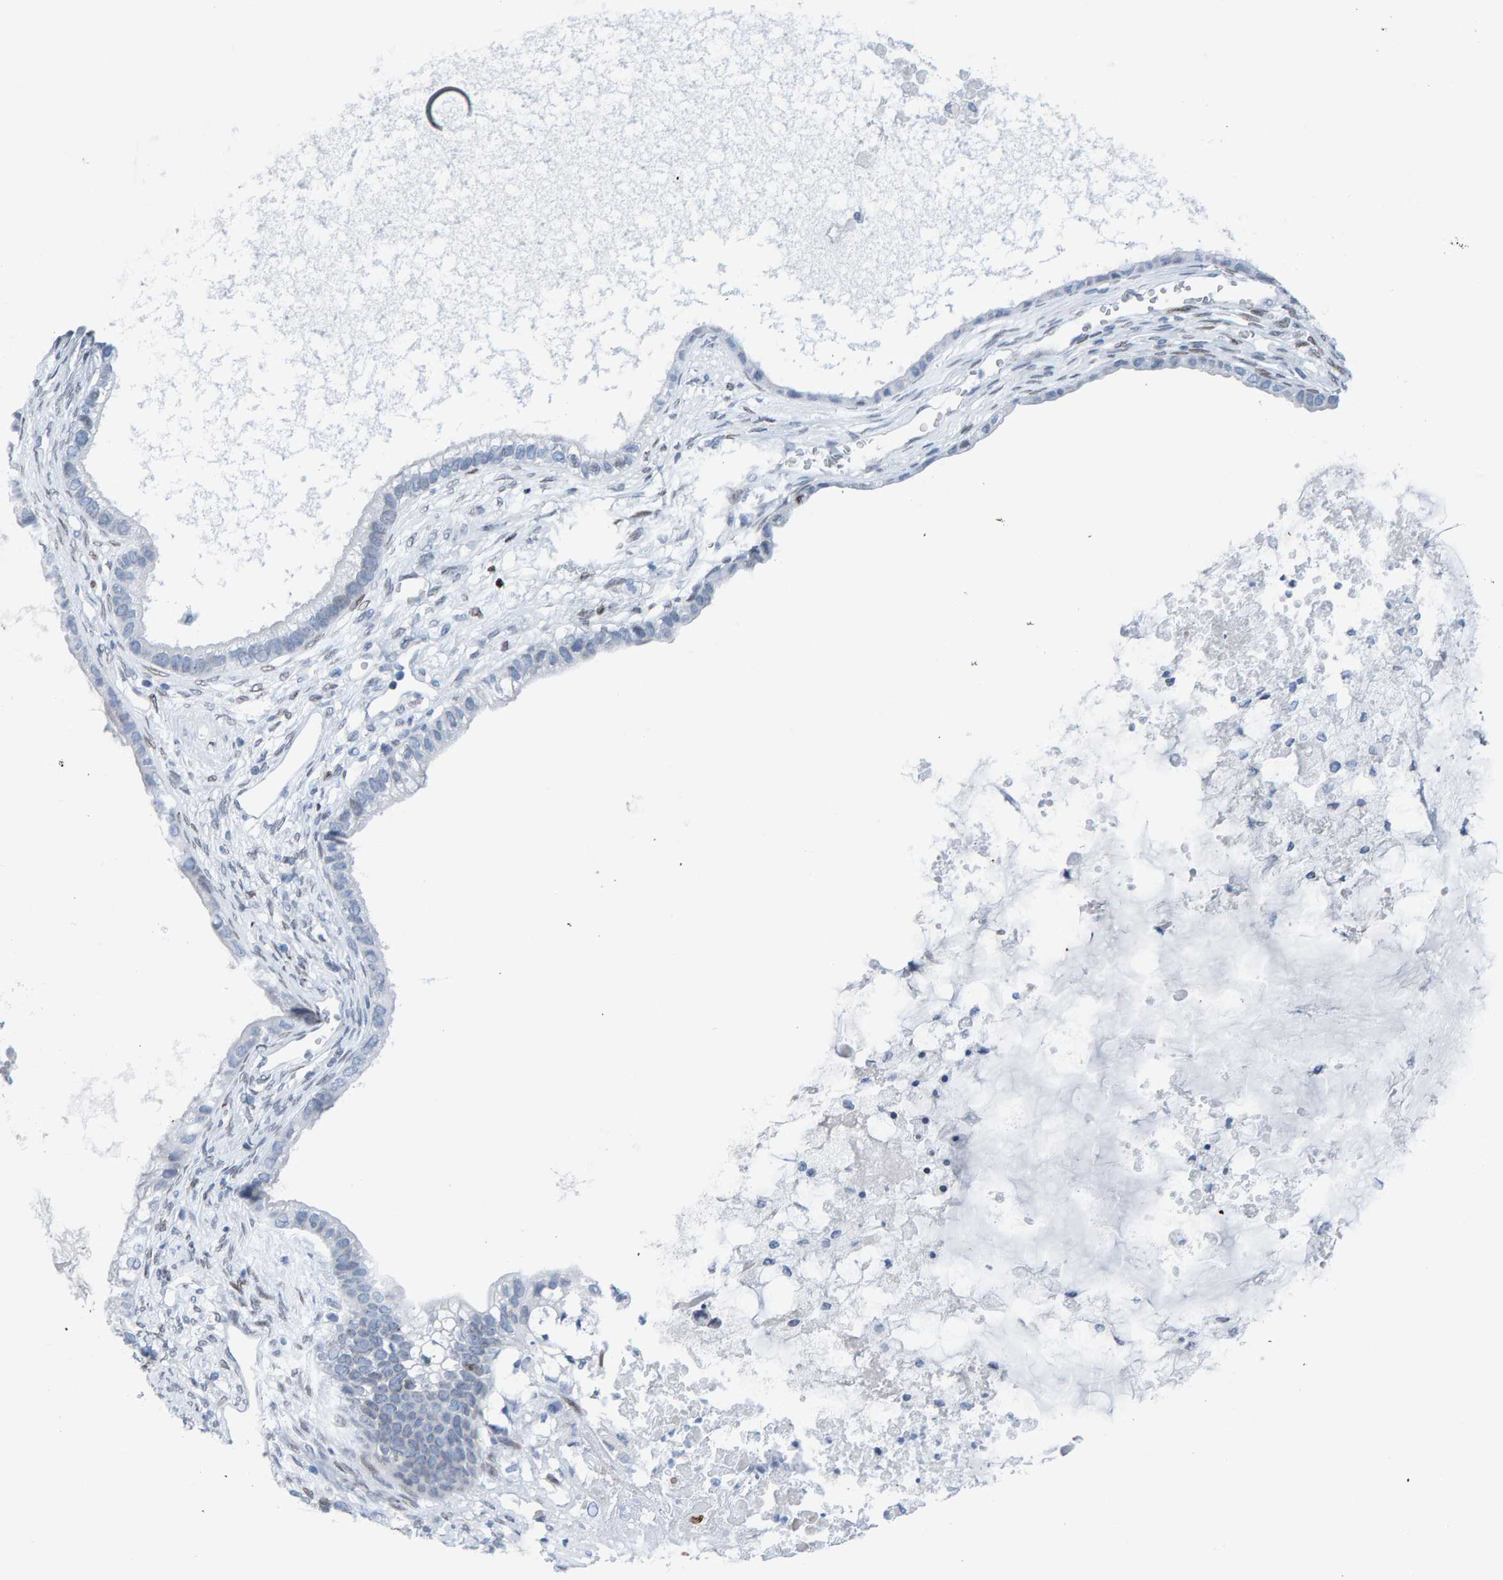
{"staining": {"intensity": "negative", "quantity": "none", "location": "none"}, "tissue": "ovarian cancer", "cell_type": "Tumor cells", "image_type": "cancer", "snomed": [{"axis": "morphology", "description": "Cystadenocarcinoma, mucinous, NOS"}, {"axis": "topography", "description": "Ovary"}], "caption": "Immunohistochemistry micrograph of neoplastic tissue: mucinous cystadenocarcinoma (ovarian) stained with DAB demonstrates no significant protein expression in tumor cells.", "gene": "LMNB2", "patient": {"sex": "female", "age": 80}}